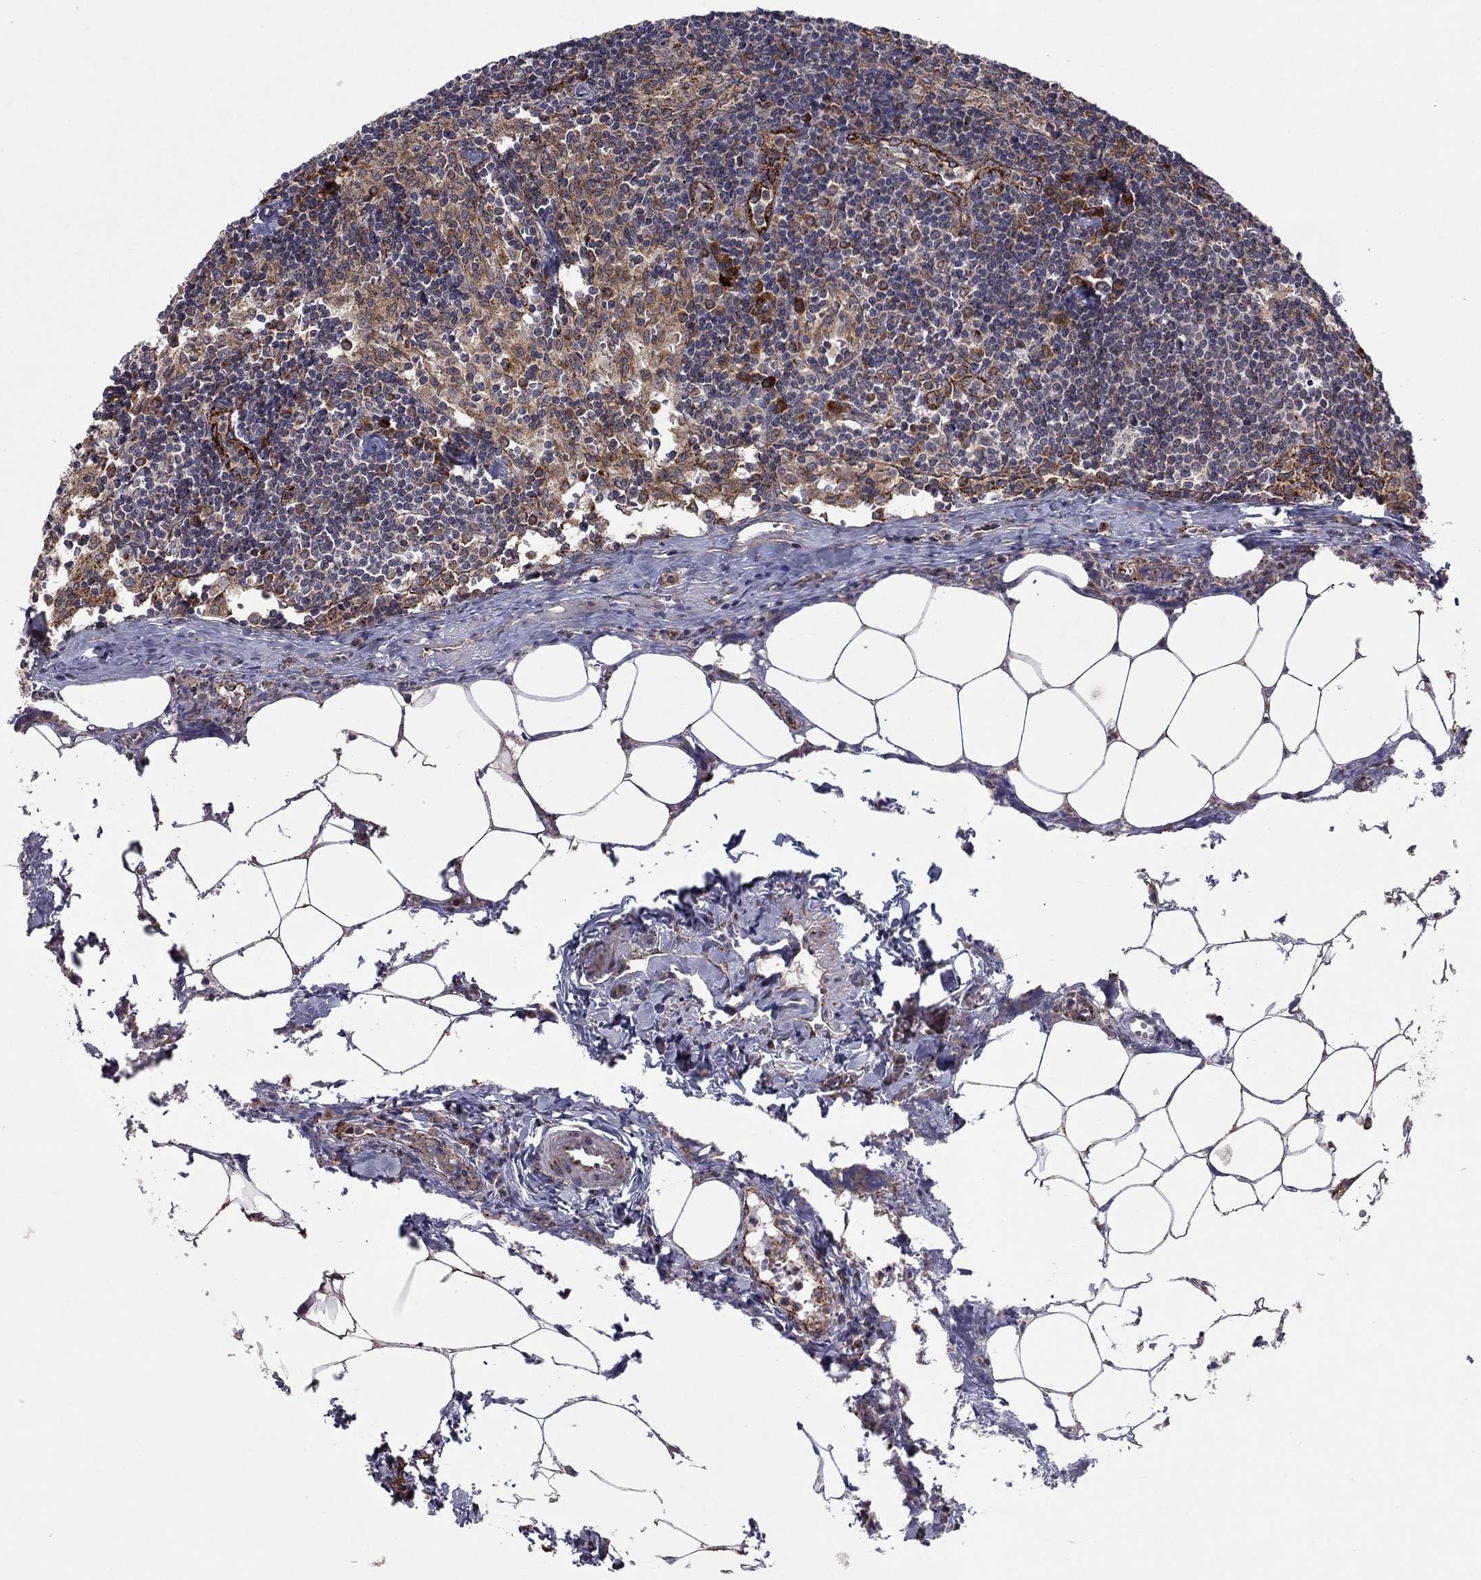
{"staining": {"intensity": "strong", "quantity": "<25%", "location": "cytoplasmic/membranous"}, "tissue": "lymph node", "cell_type": "Non-germinal center cells", "image_type": "normal", "snomed": [{"axis": "morphology", "description": "Normal tissue, NOS"}, {"axis": "topography", "description": "Lymph node"}], "caption": "Immunohistochemistry (IHC) (DAB (3,3'-diaminobenzidine)) staining of benign lymph node displays strong cytoplasmic/membranous protein expression in about <25% of non-germinal center cells. The staining was performed using DAB (3,3'-diaminobenzidine), with brown indicating positive protein expression. Nuclei are stained blue with hematoxylin.", "gene": "YIF1A", "patient": {"sex": "female", "age": 51}}